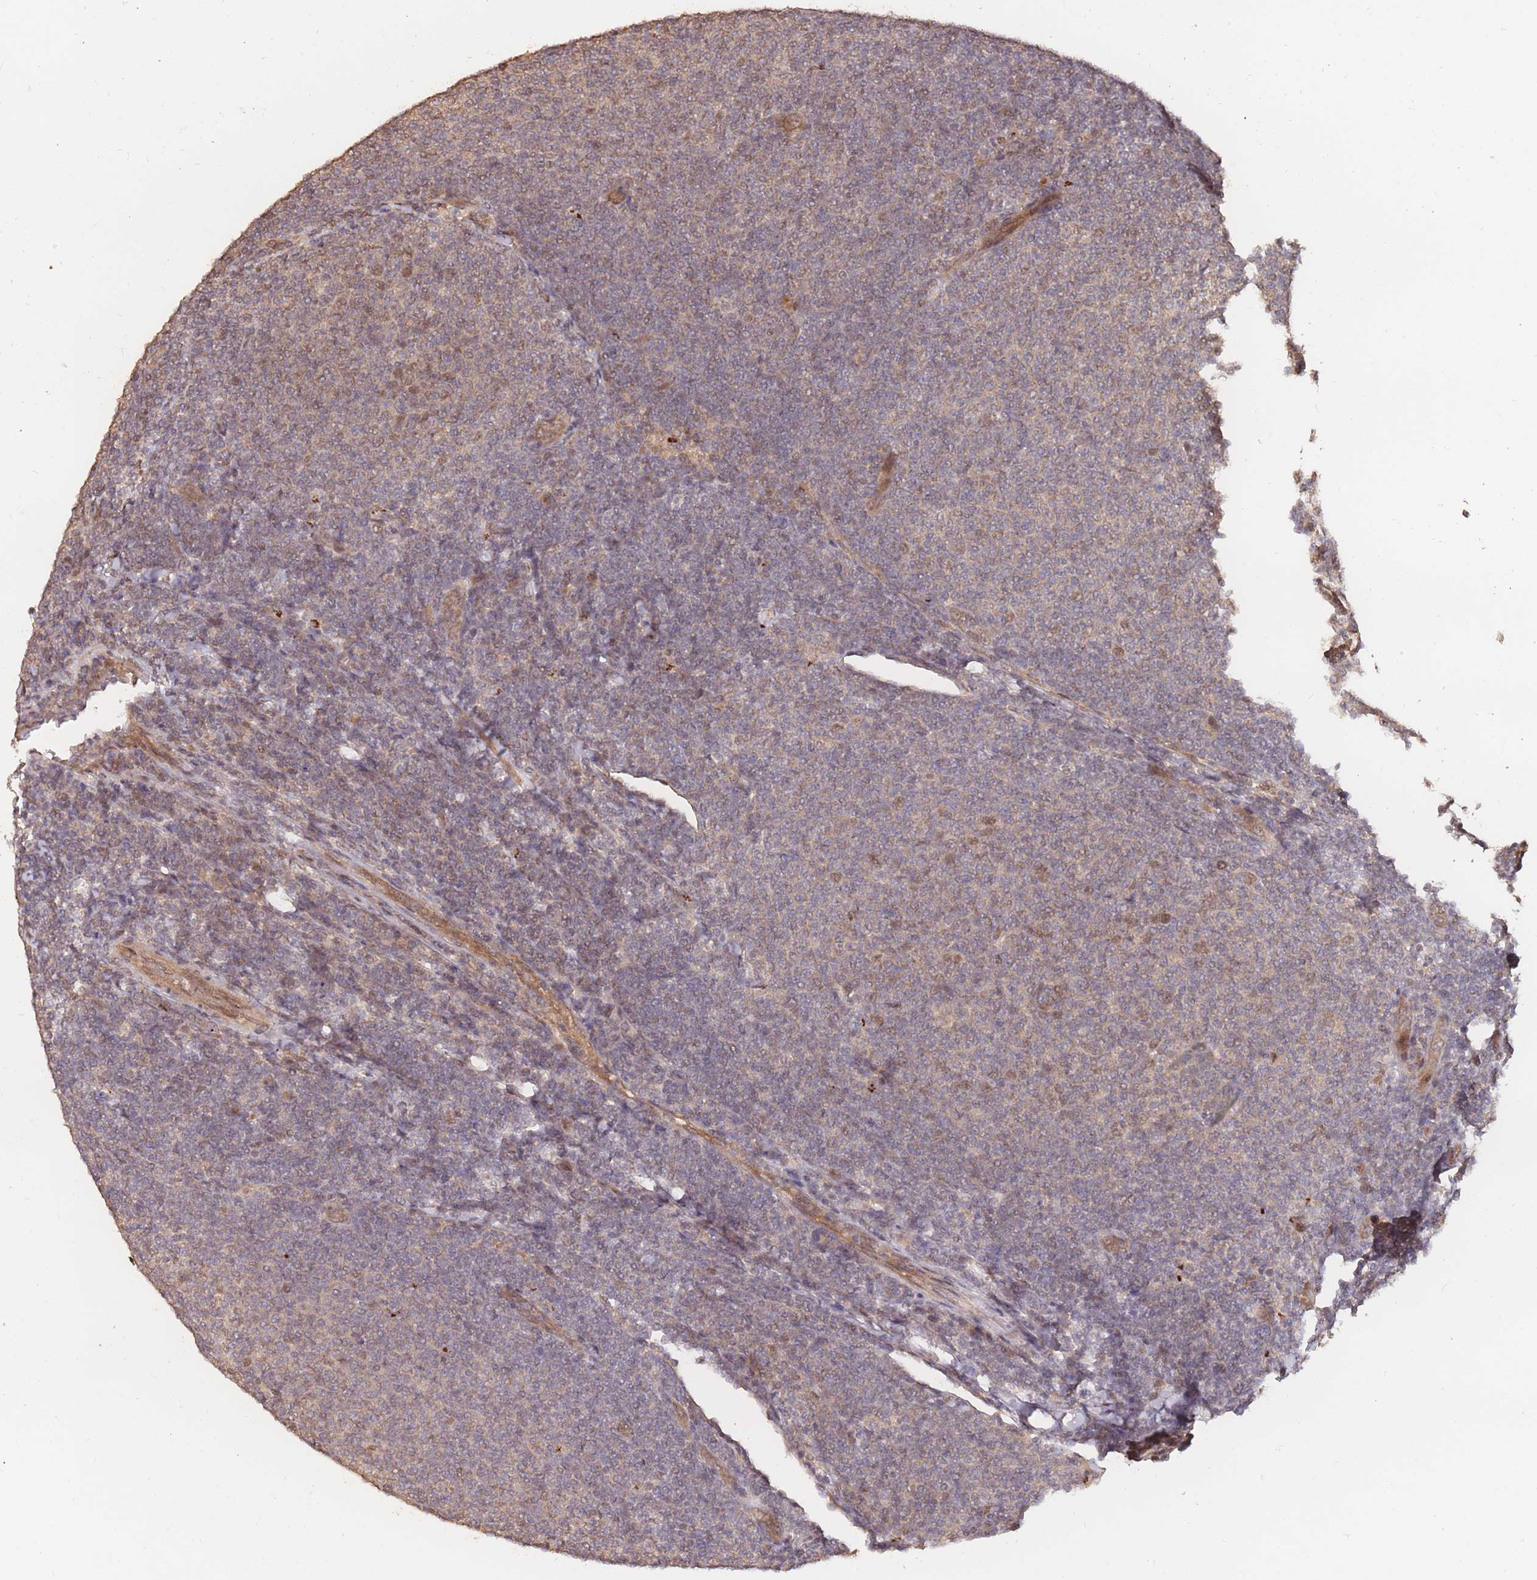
{"staining": {"intensity": "weak", "quantity": "<25%", "location": "nuclear"}, "tissue": "lymphoma", "cell_type": "Tumor cells", "image_type": "cancer", "snomed": [{"axis": "morphology", "description": "Malignant lymphoma, non-Hodgkin's type, Low grade"}, {"axis": "topography", "description": "Lymph node"}], "caption": "This image is of lymphoma stained with immunohistochemistry to label a protein in brown with the nuclei are counter-stained blue. There is no positivity in tumor cells.", "gene": "RGS14", "patient": {"sex": "male", "age": 66}}